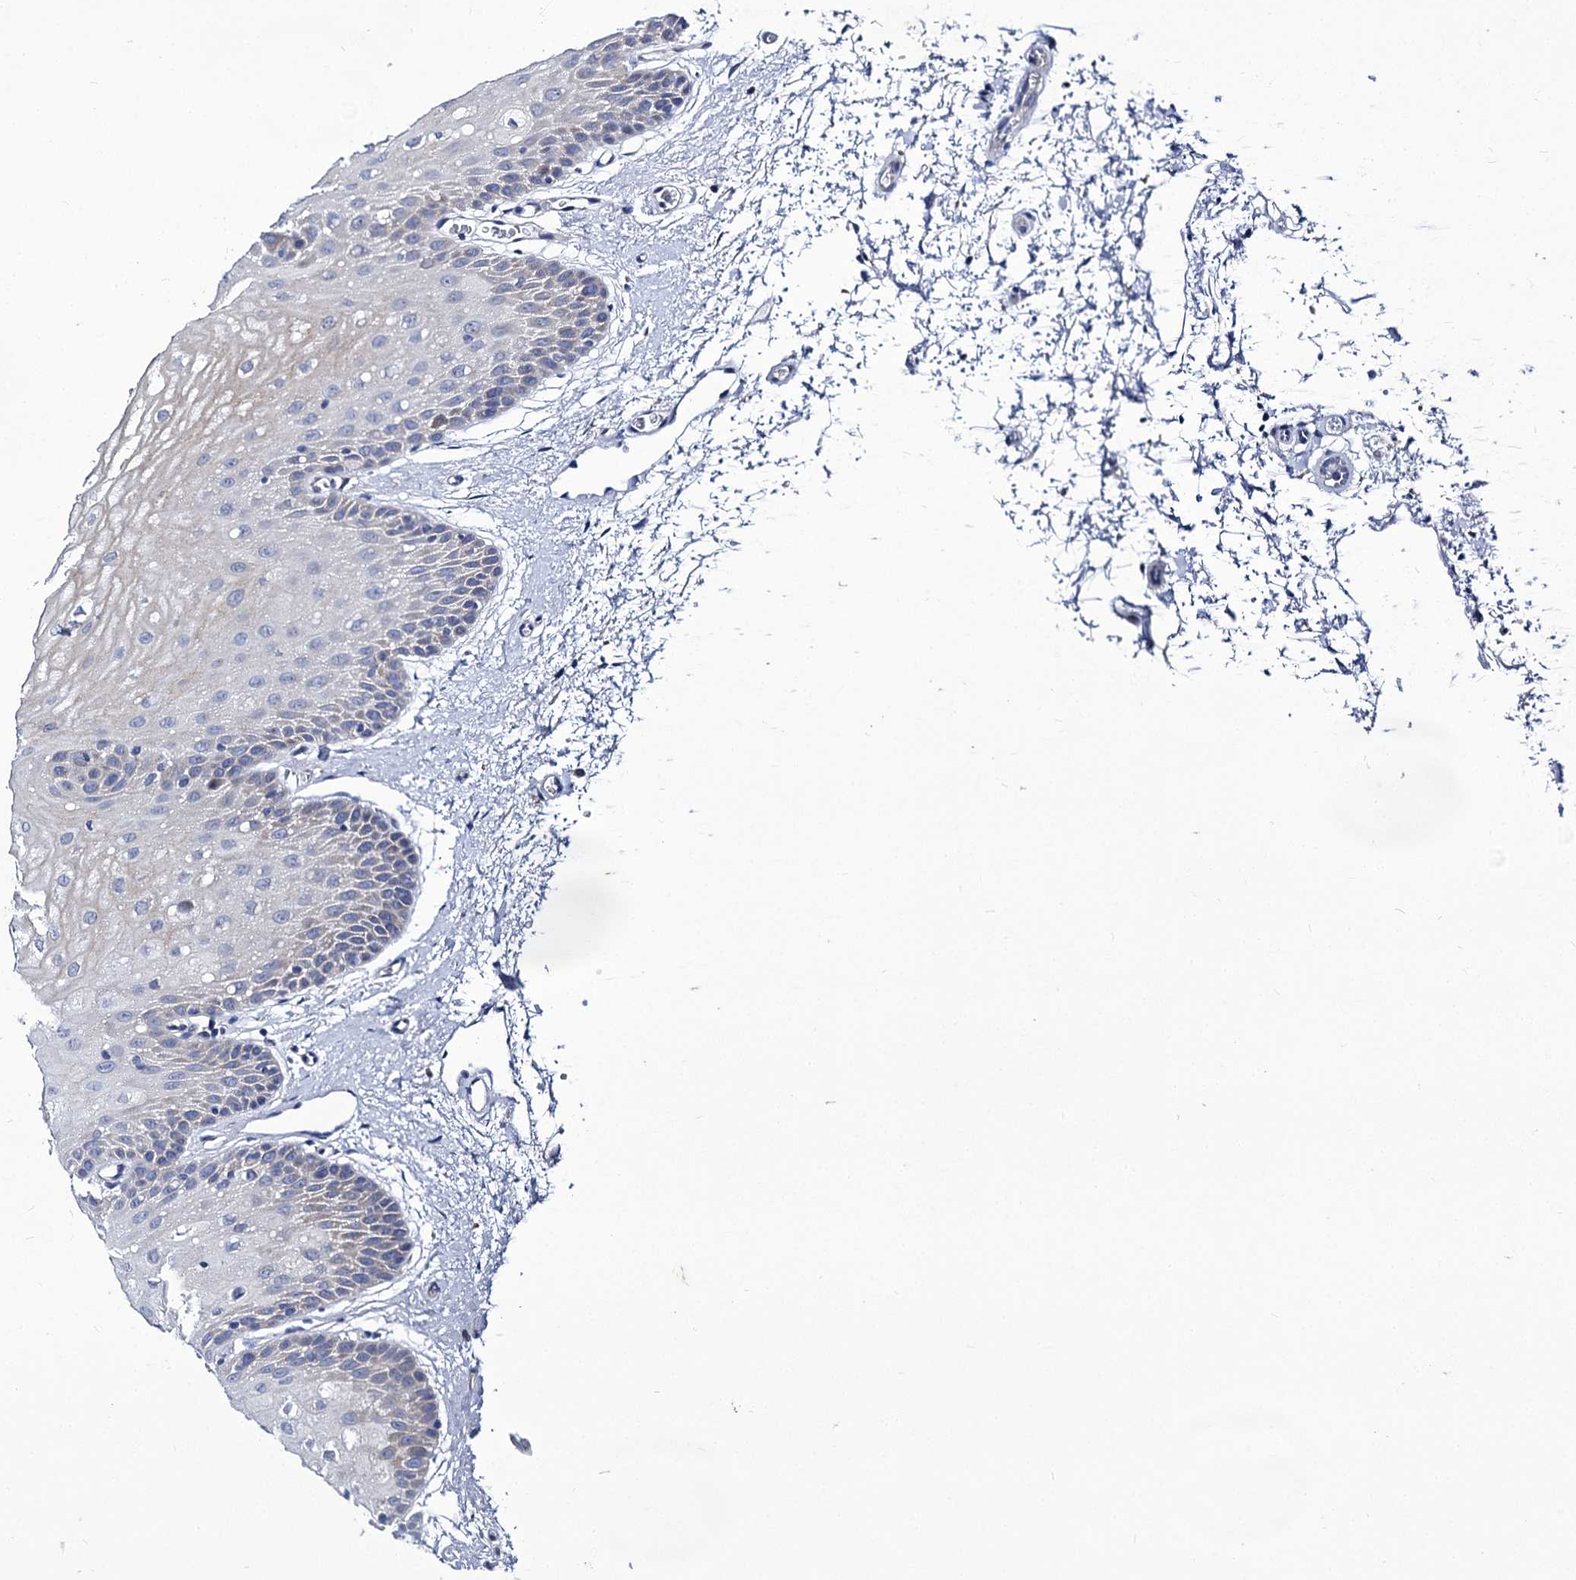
{"staining": {"intensity": "negative", "quantity": "none", "location": "none"}, "tissue": "oral mucosa", "cell_type": "Squamous epithelial cells", "image_type": "normal", "snomed": [{"axis": "morphology", "description": "Normal tissue, NOS"}, {"axis": "topography", "description": "Oral tissue"}, {"axis": "topography", "description": "Tounge, NOS"}], "caption": "Immunohistochemistry (IHC) photomicrograph of unremarkable human oral mucosa stained for a protein (brown), which shows no expression in squamous epithelial cells. Brightfield microscopy of immunohistochemistry stained with DAB (brown) and hematoxylin (blue), captured at high magnification.", "gene": "PANX2", "patient": {"sex": "female", "age": 73}}